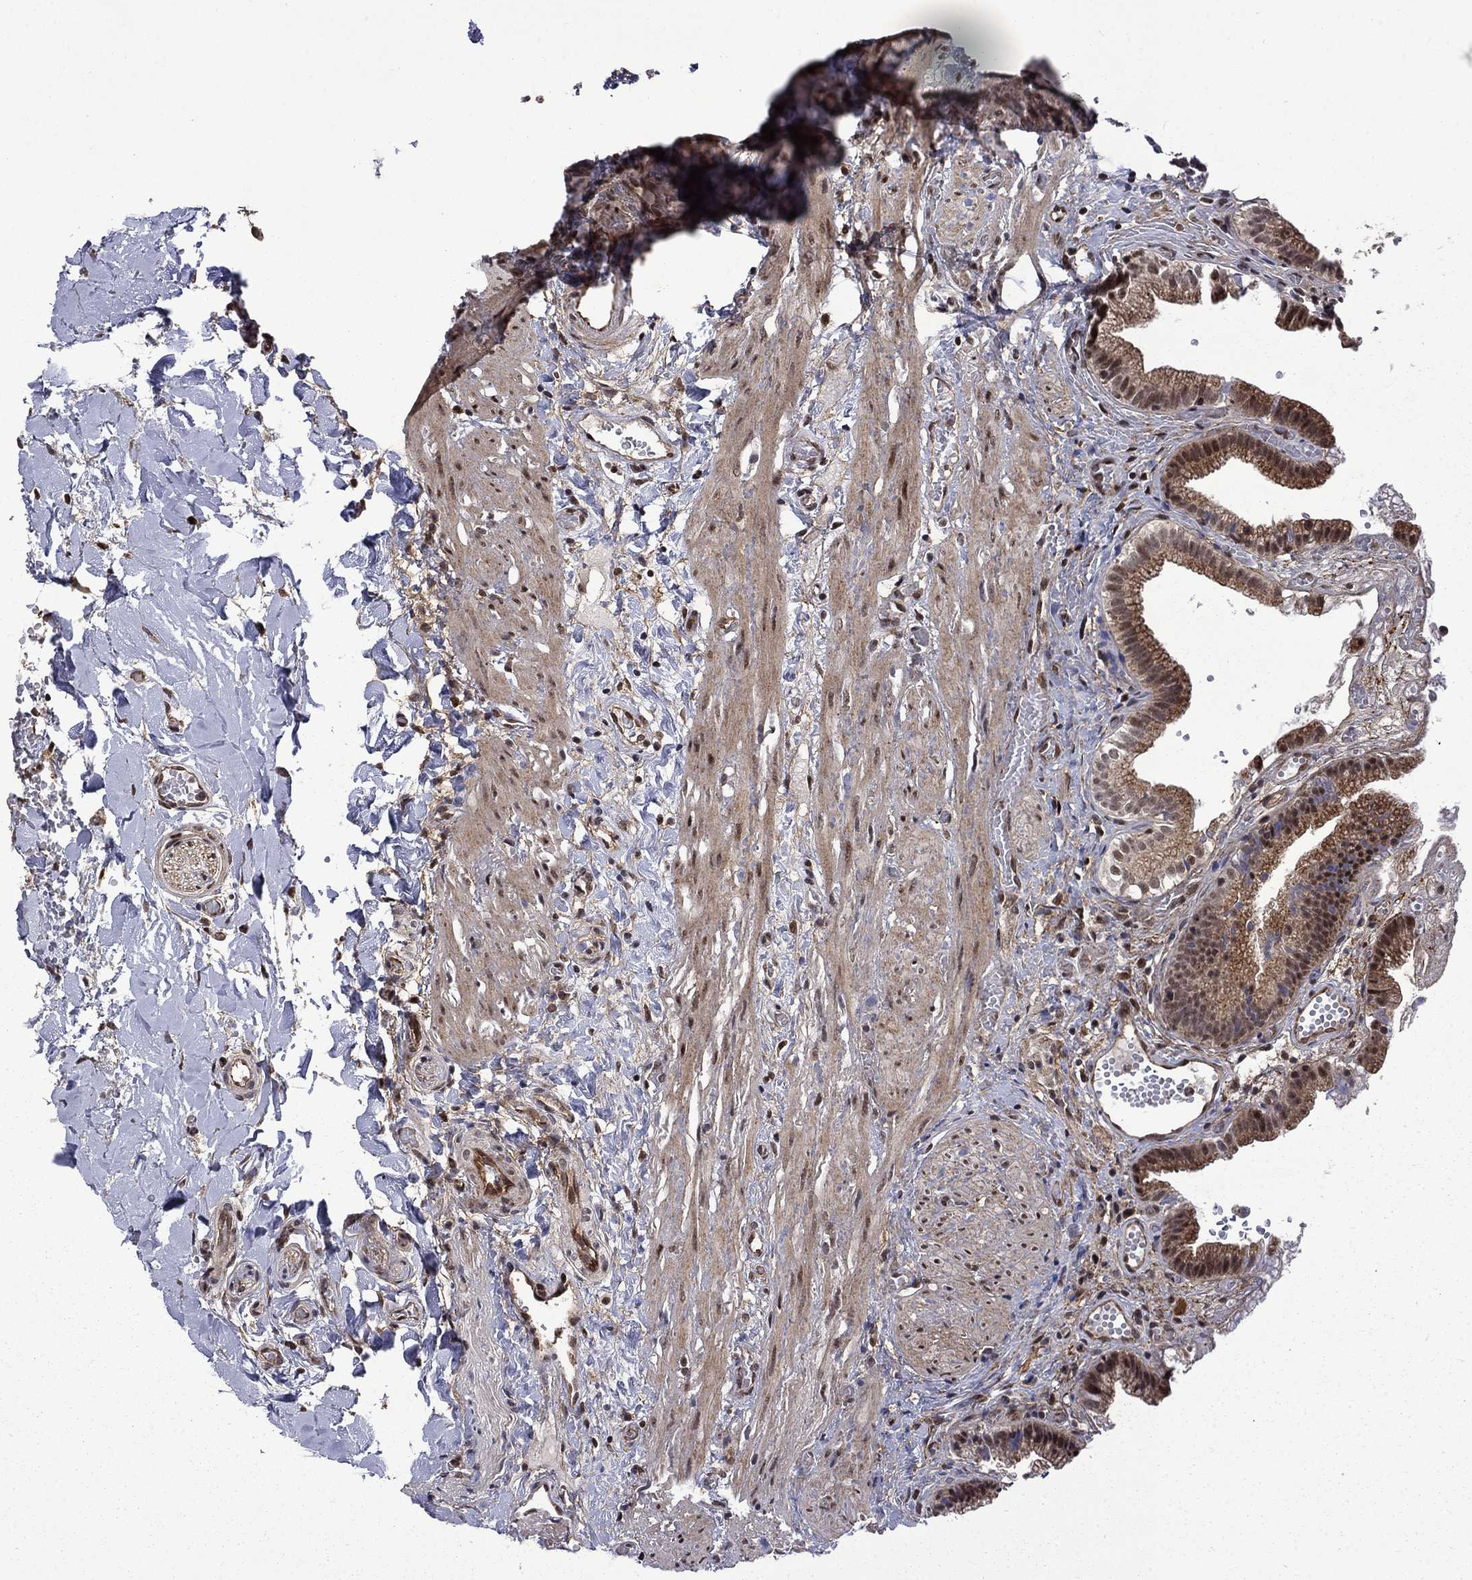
{"staining": {"intensity": "moderate", "quantity": ">75%", "location": "cytoplasmic/membranous,nuclear"}, "tissue": "gallbladder", "cell_type": "Glandular cells", "image_type": "normal", "snomed": [{"axis": "morphology", "description": "Normal tissue, NOS"}, {"axis": "topography", "description": "Gallbladder"}], "caption": "Gallbladder stained with immunohistochemistry (IHC) reveals moderate cytoplasmic/membranous,nuclear staining in about >75% of glandular cells. Immunohistochemistry (ihc) stains the protein of interest in brown and the nuclei are stained blue.", "gene": "KPNA3", "patient": {"sex": "female", "age": 24}}